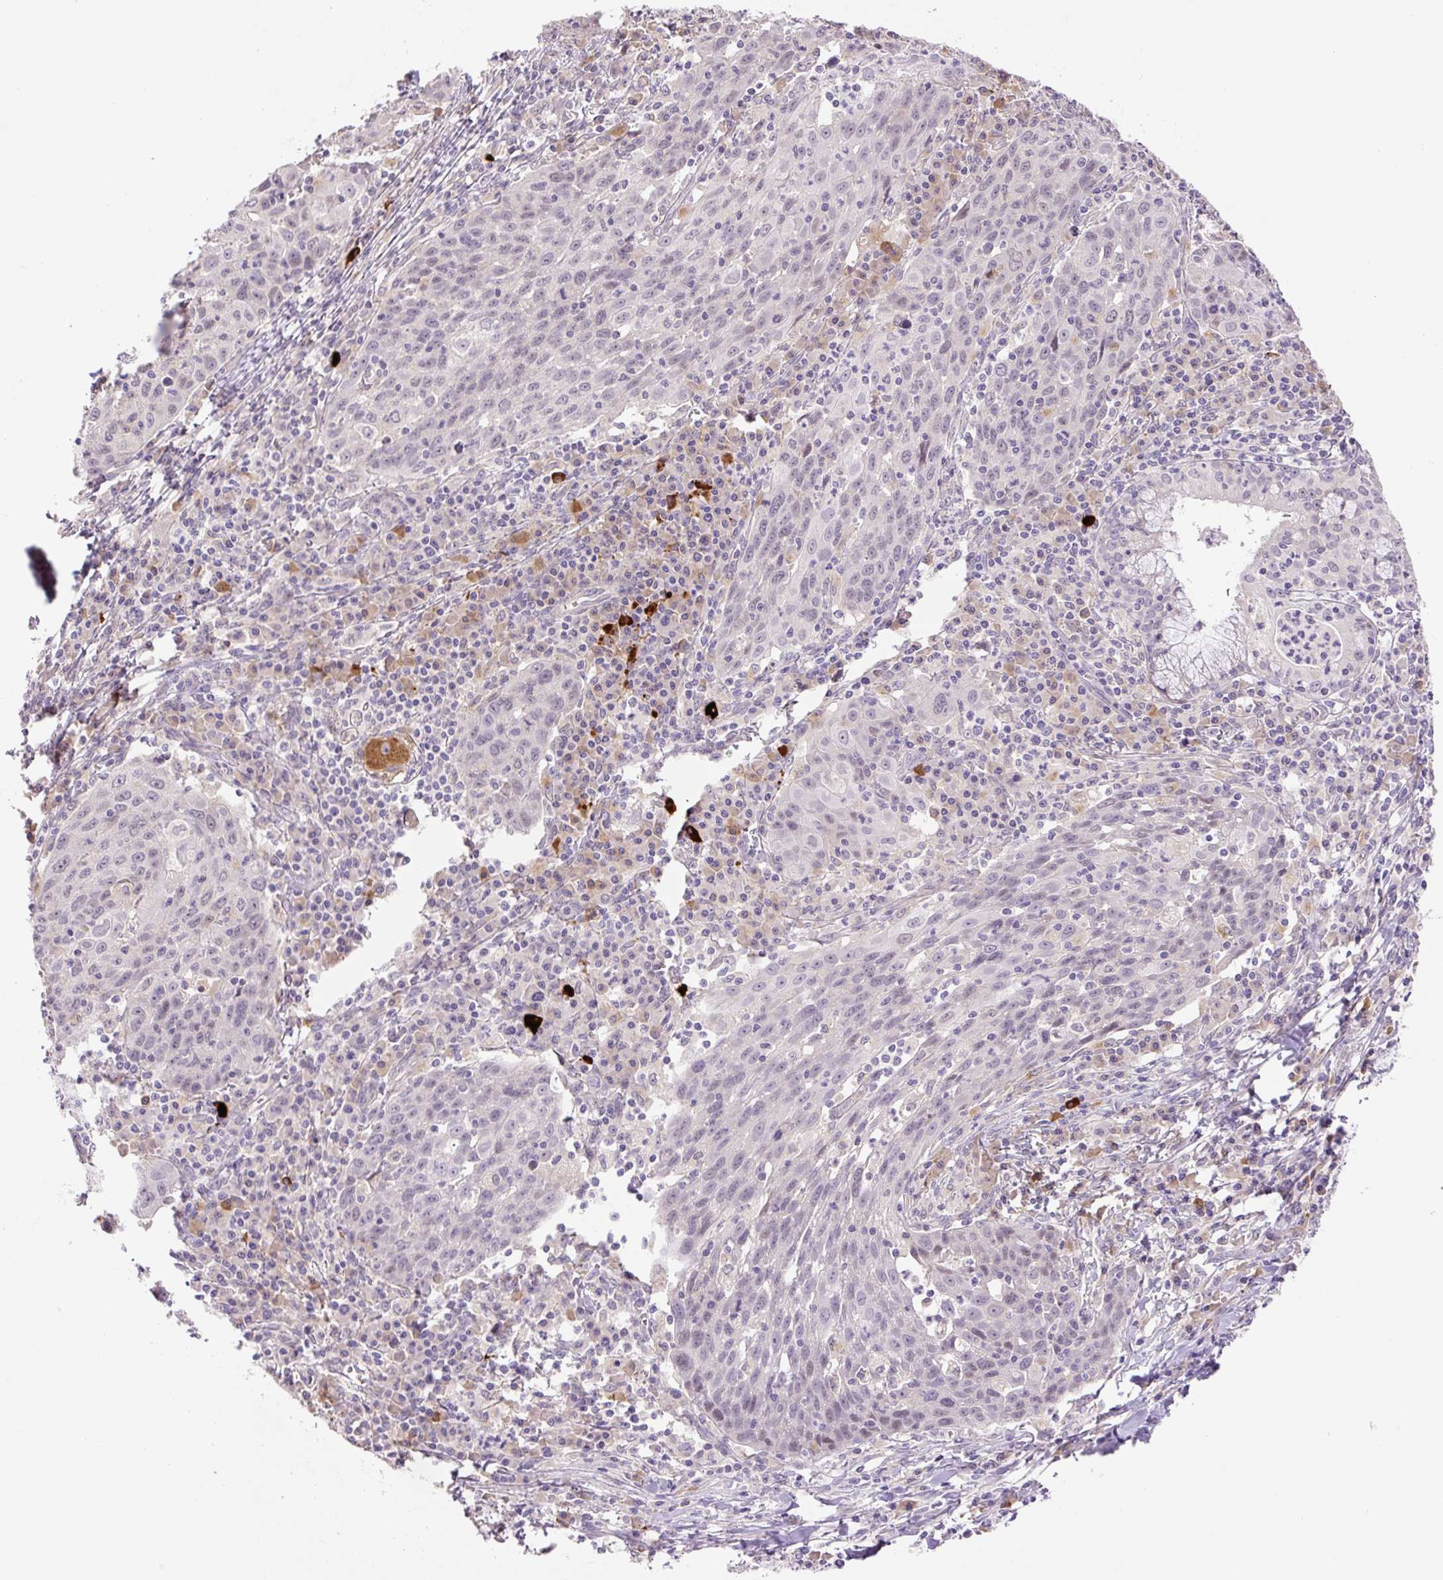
{"staining": {"intensity": "negative", "quantity": "none", "location": "none"}, "tissue": "lung cancer", "cell_type": "Tumor cells", "image_type": "cancer", "snomed": [{"axis": "morphology", "description": "Squamous cell carcinoma, NOS"}, {"axis": "morphology", "description": "Squamous cell carcinoma, metastatic, NOS"}, {"axis": "topography", "description": "Bronchus"}, {"axis": "topography", "description": "Lung"}], "caption": "A high-resolution image shows IHC staining of squamous cell carcinoma (lung), which exhibits no significant positivity in tumor cells.", "gene": "HABP4", "patient": {"sex": "male", "age": 62}}